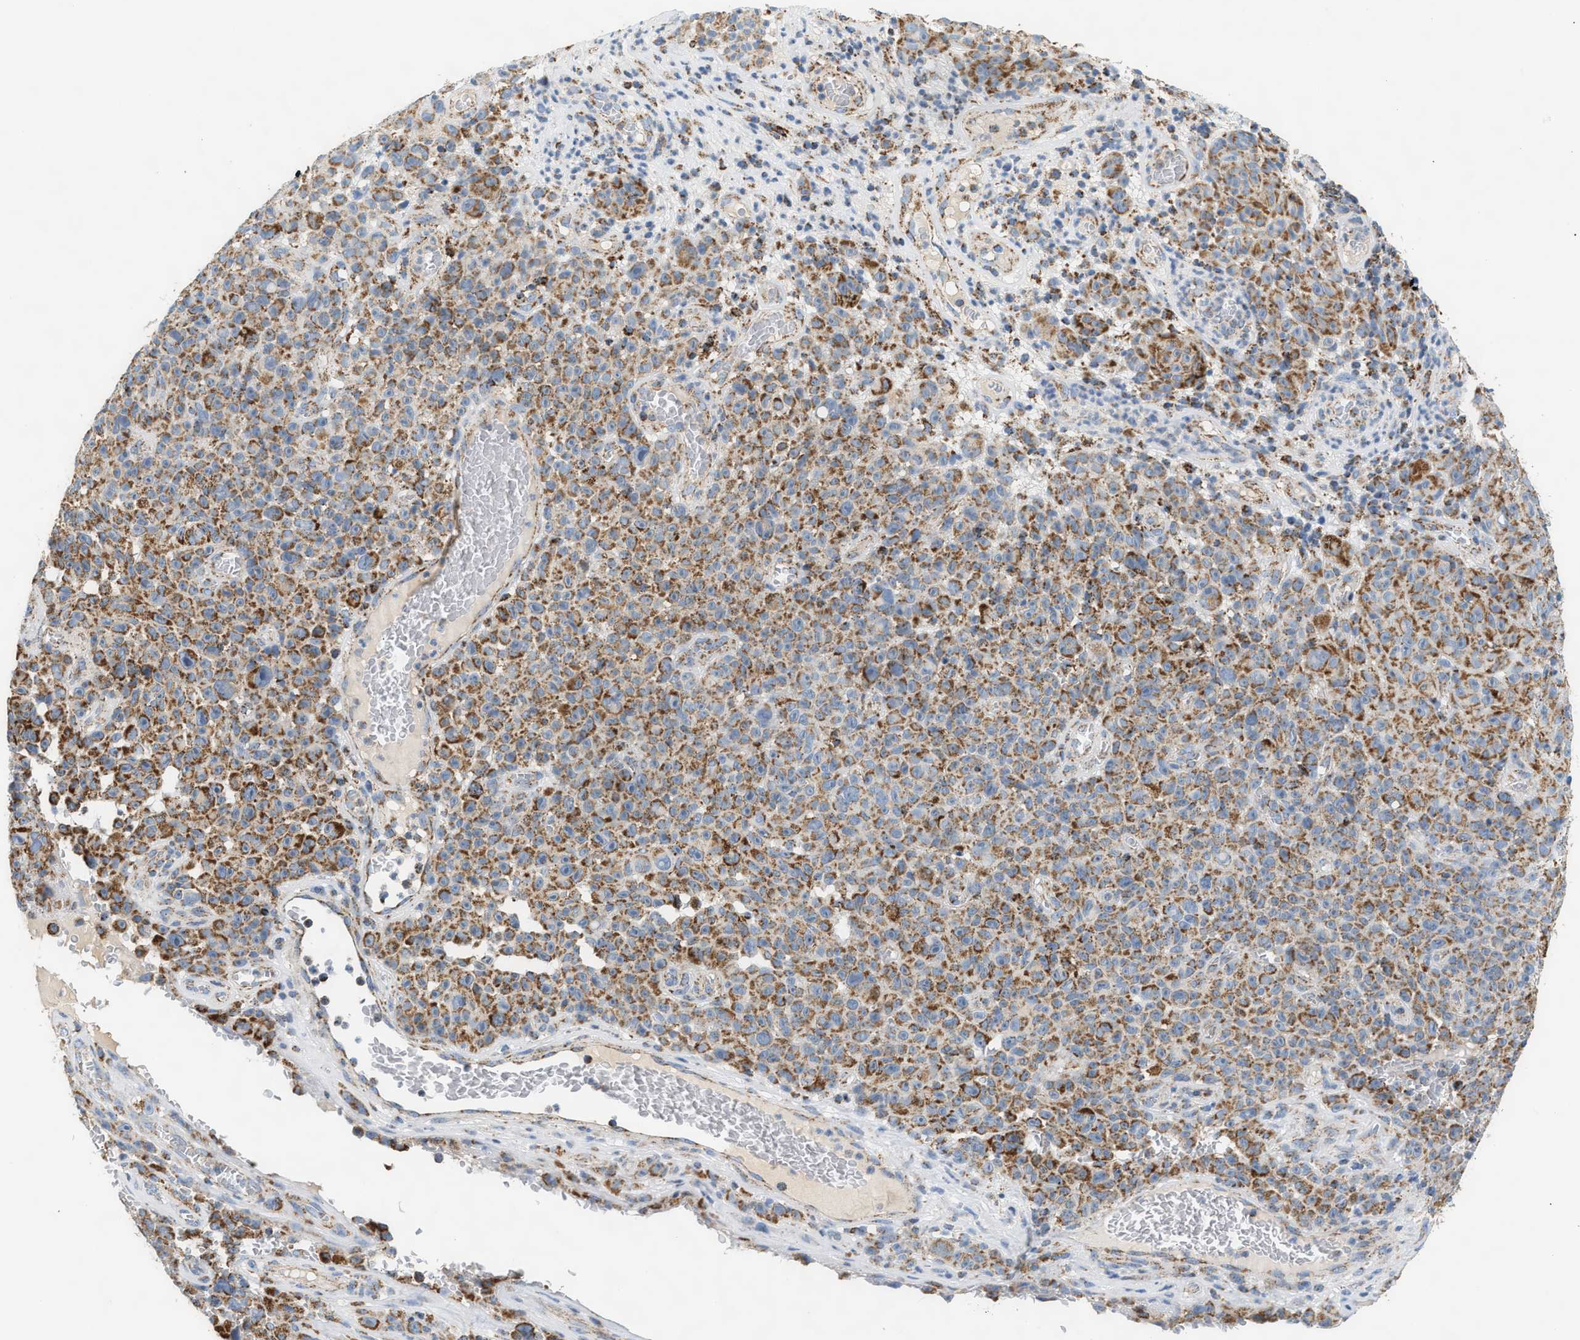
{"staining": {"intensity": "moderate", "quantity": ">75%", "location": "cytoplasmic/membranous"}, "tissue": "melanoma", "cell_type": "Tumor cells", "image_type": "cancer", "snomed": [{"axis": "morphology", "description": "Malignant melanoma, NOS"}, {"axis": "topography", "description": "Skin"}], "caption": "Brown immunohistochemical staining in melanoma demonstrates moderate cytoplasmic/membranous expression in approximately >75% of tumor cells.", "gene": "OGDH", "patient": {"sex": "female", "age": 82}}